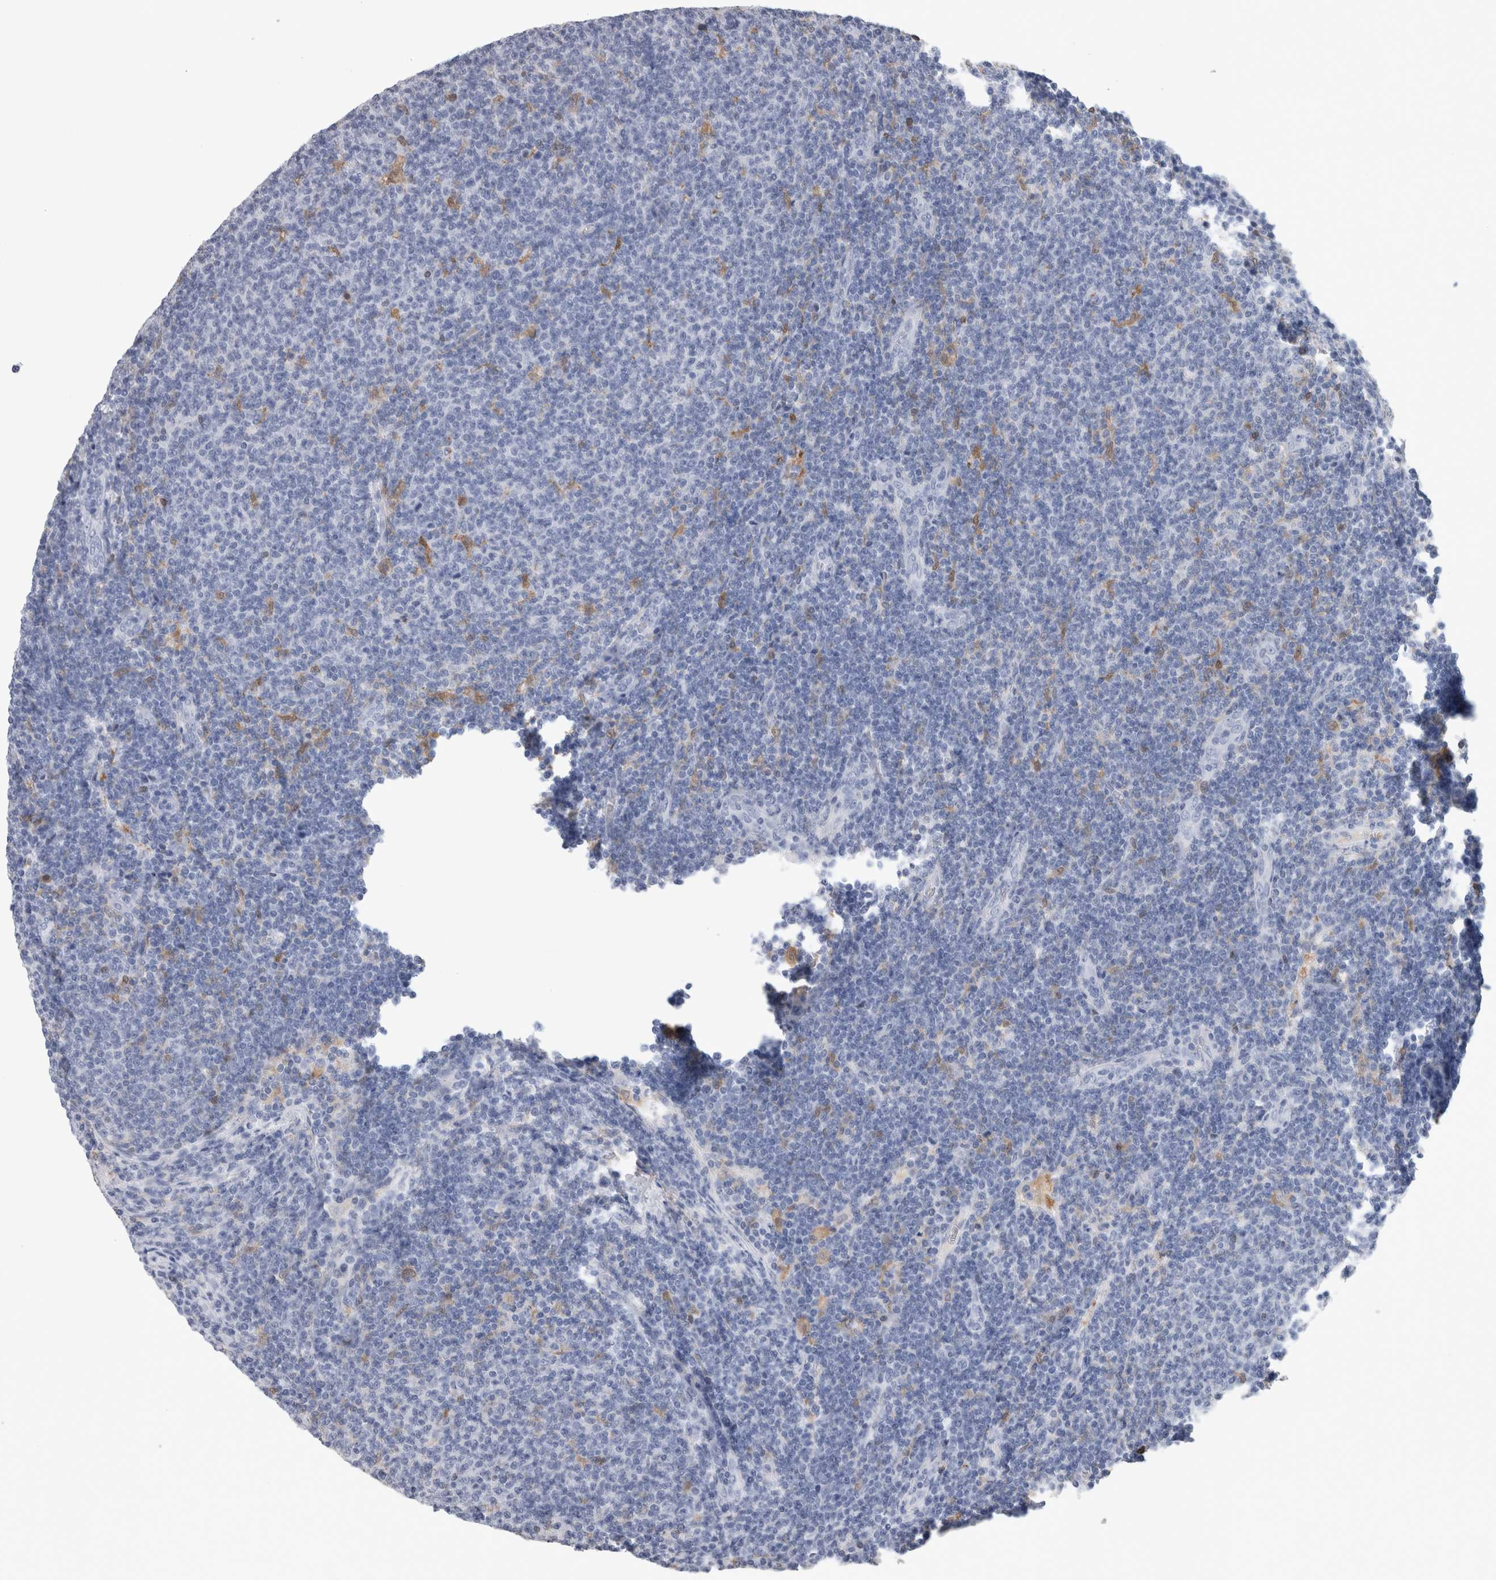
{"staining": {"intensity": "negative", "quantity": "none", "location": "none"}, "tissue": "lymphoma", "cell_type": "Tumor cells", "image_type": "cancer", "snomed": [{"axis": "morphology", "description": "Malignant lymphoma, non-Hodgkin's type, Low grade"}, {"axis": "topography", "description": "Lymph node"}], "caption": "There is no significant expression in tumor cells of low-grade malignant lymphoma, non-Hodgkin's type.", "gene": "CA8", "patient": {"sex": "male", "age": 66}}